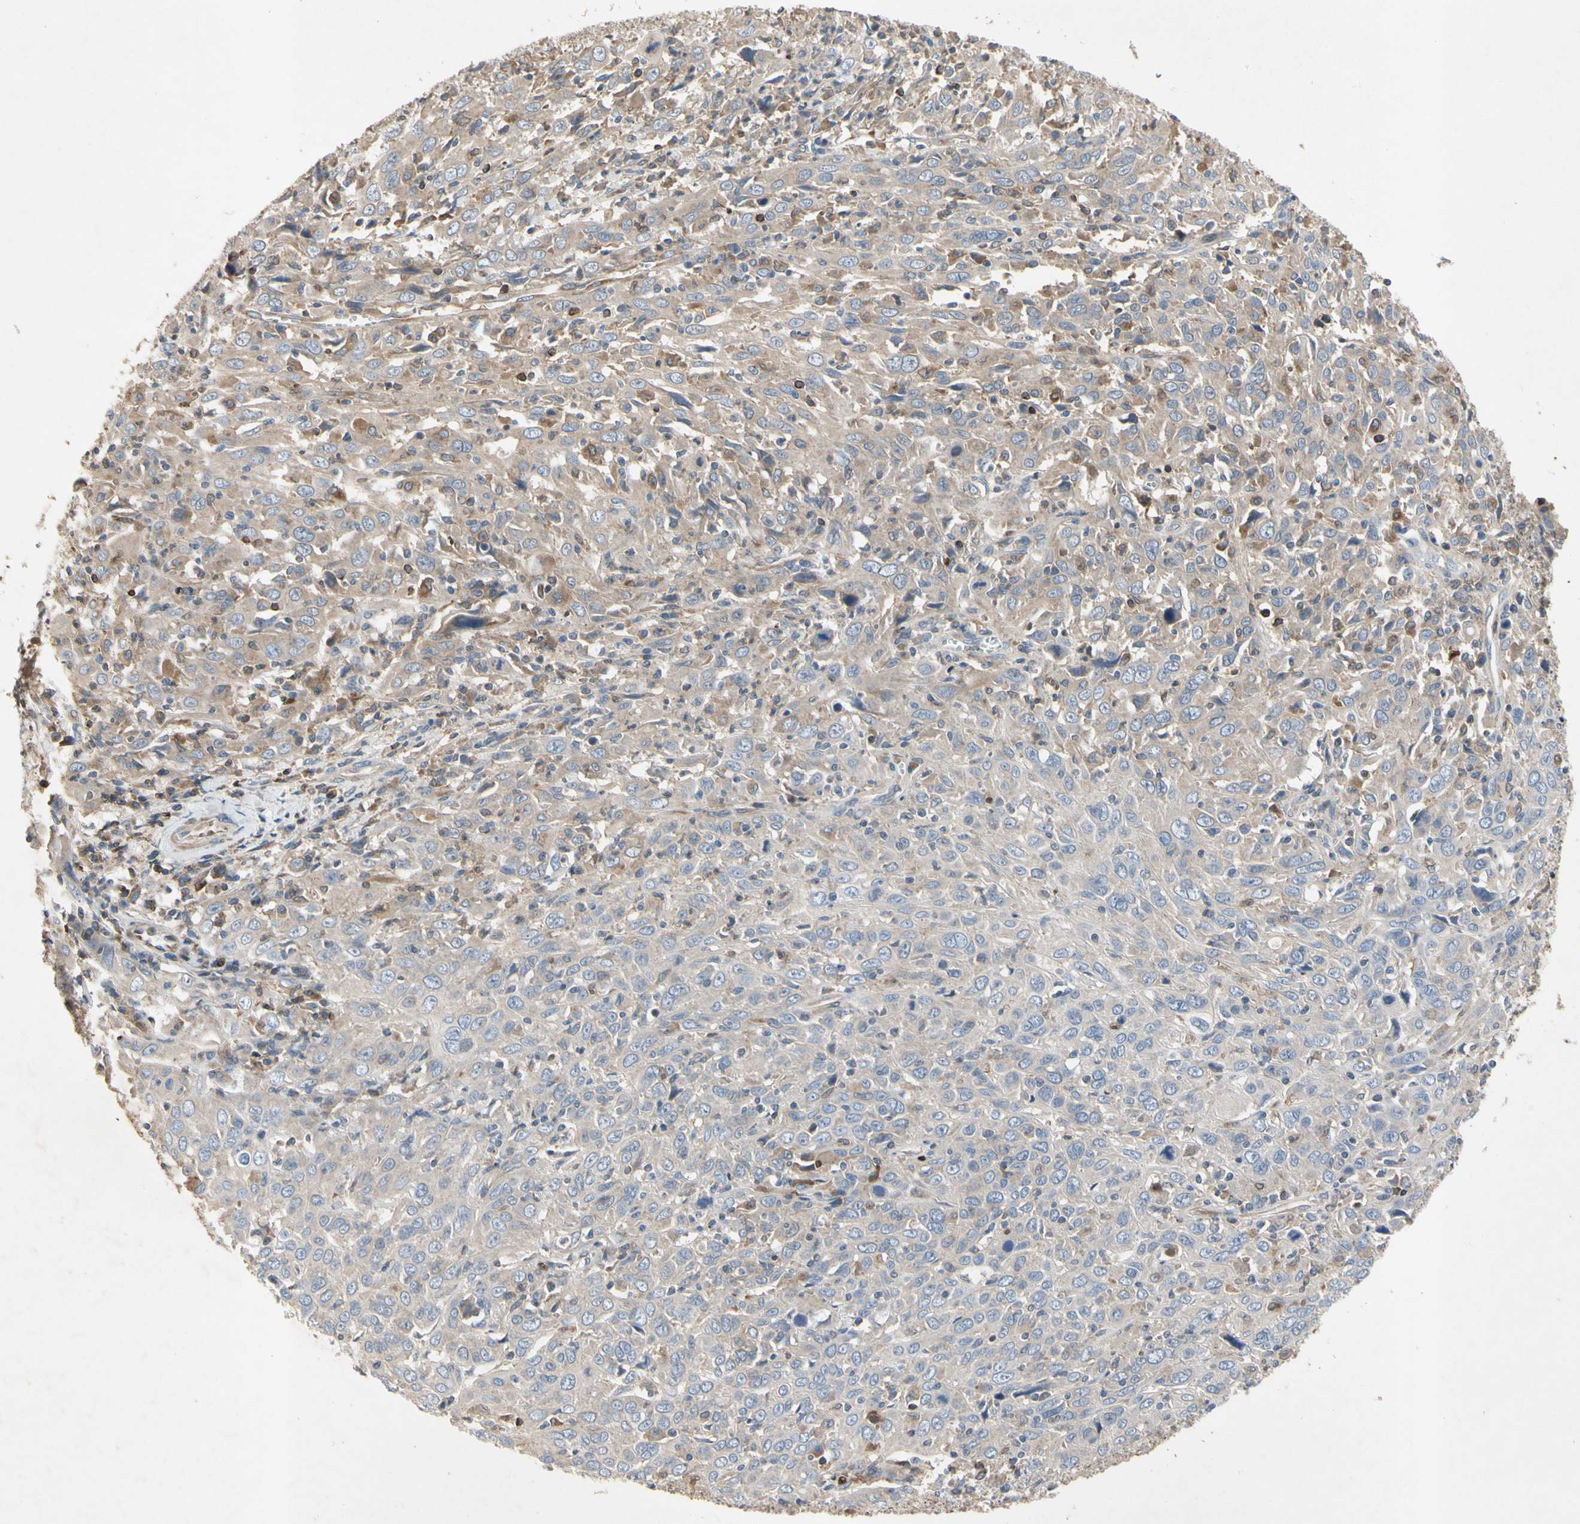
{"staining": {"intensity": "weak", "quantity": "<25%", "location": "cytoplasmic/membranous"}, "tissue": "cervical cancer", "cell_type": "Tumor cells", "image_type": "cancer", "snomed": [{"axis": "morphology", "description": "Squamous cell carcinoma, NOS"}, {"axis": "topography", "description": "Cervix"}], "caption": "An image of human cervical cancer (squamous cell carcinoma) is negative for staining in tumor cells.", "gene": "CRTAC1", "patient": {"sex": "female", "age": 46}}